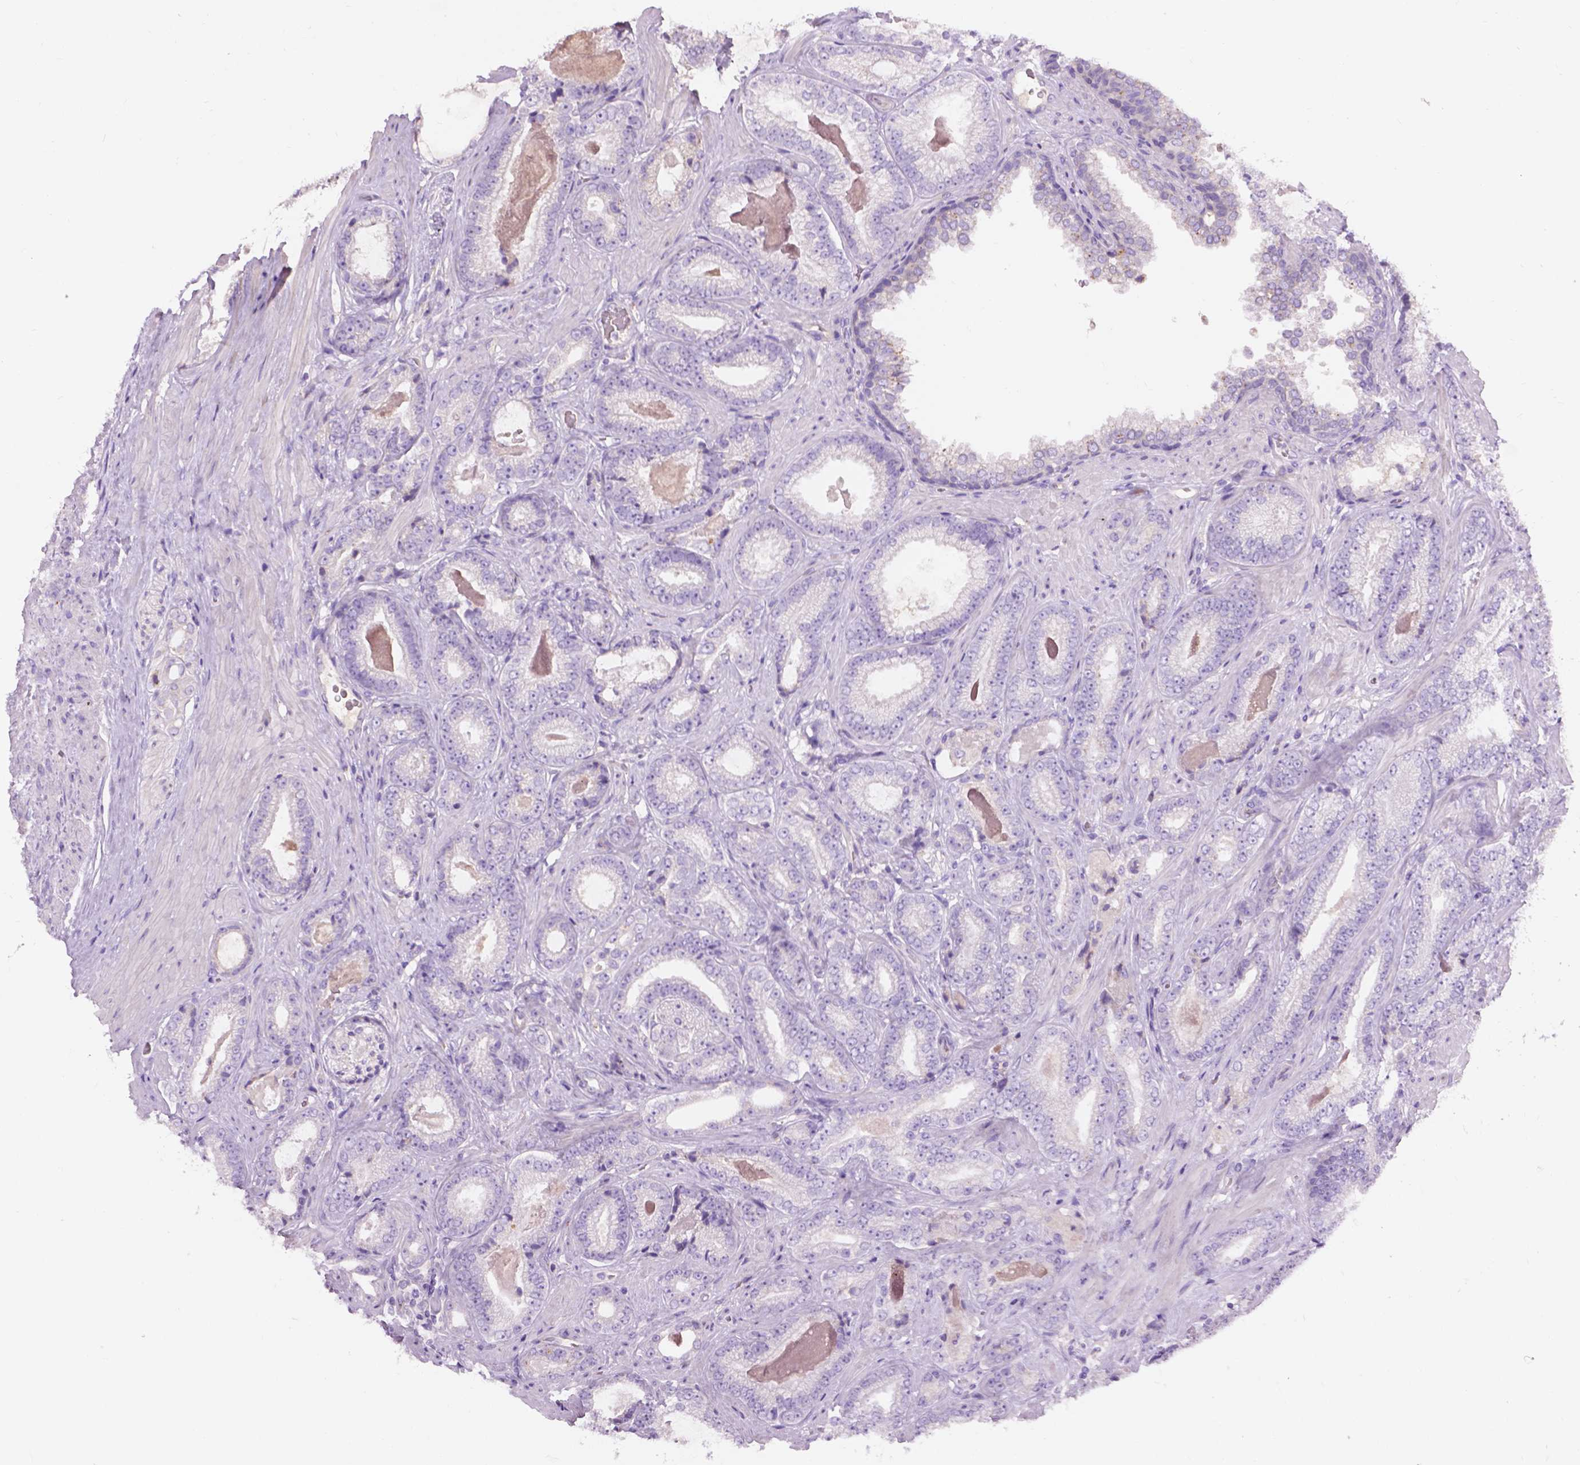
{"staining": {"intensity": "negative", "quantity": "none", "location": "none"}, "tissue": "prostate cancer", "cell_type": "Tumor cells", "image_type": "cancer", "snomed": [{"axis": "morphology", "description": "Adenocarcinoma, Low grade"}, {"axis": "topography", "description": "Prostate"}], "caption": "Tumor cells show no significant protein staining in prostate adenocarcinoma (low-grade).", "gene": "NOXO1", "patient": {"sex": "male", "age": 61}}